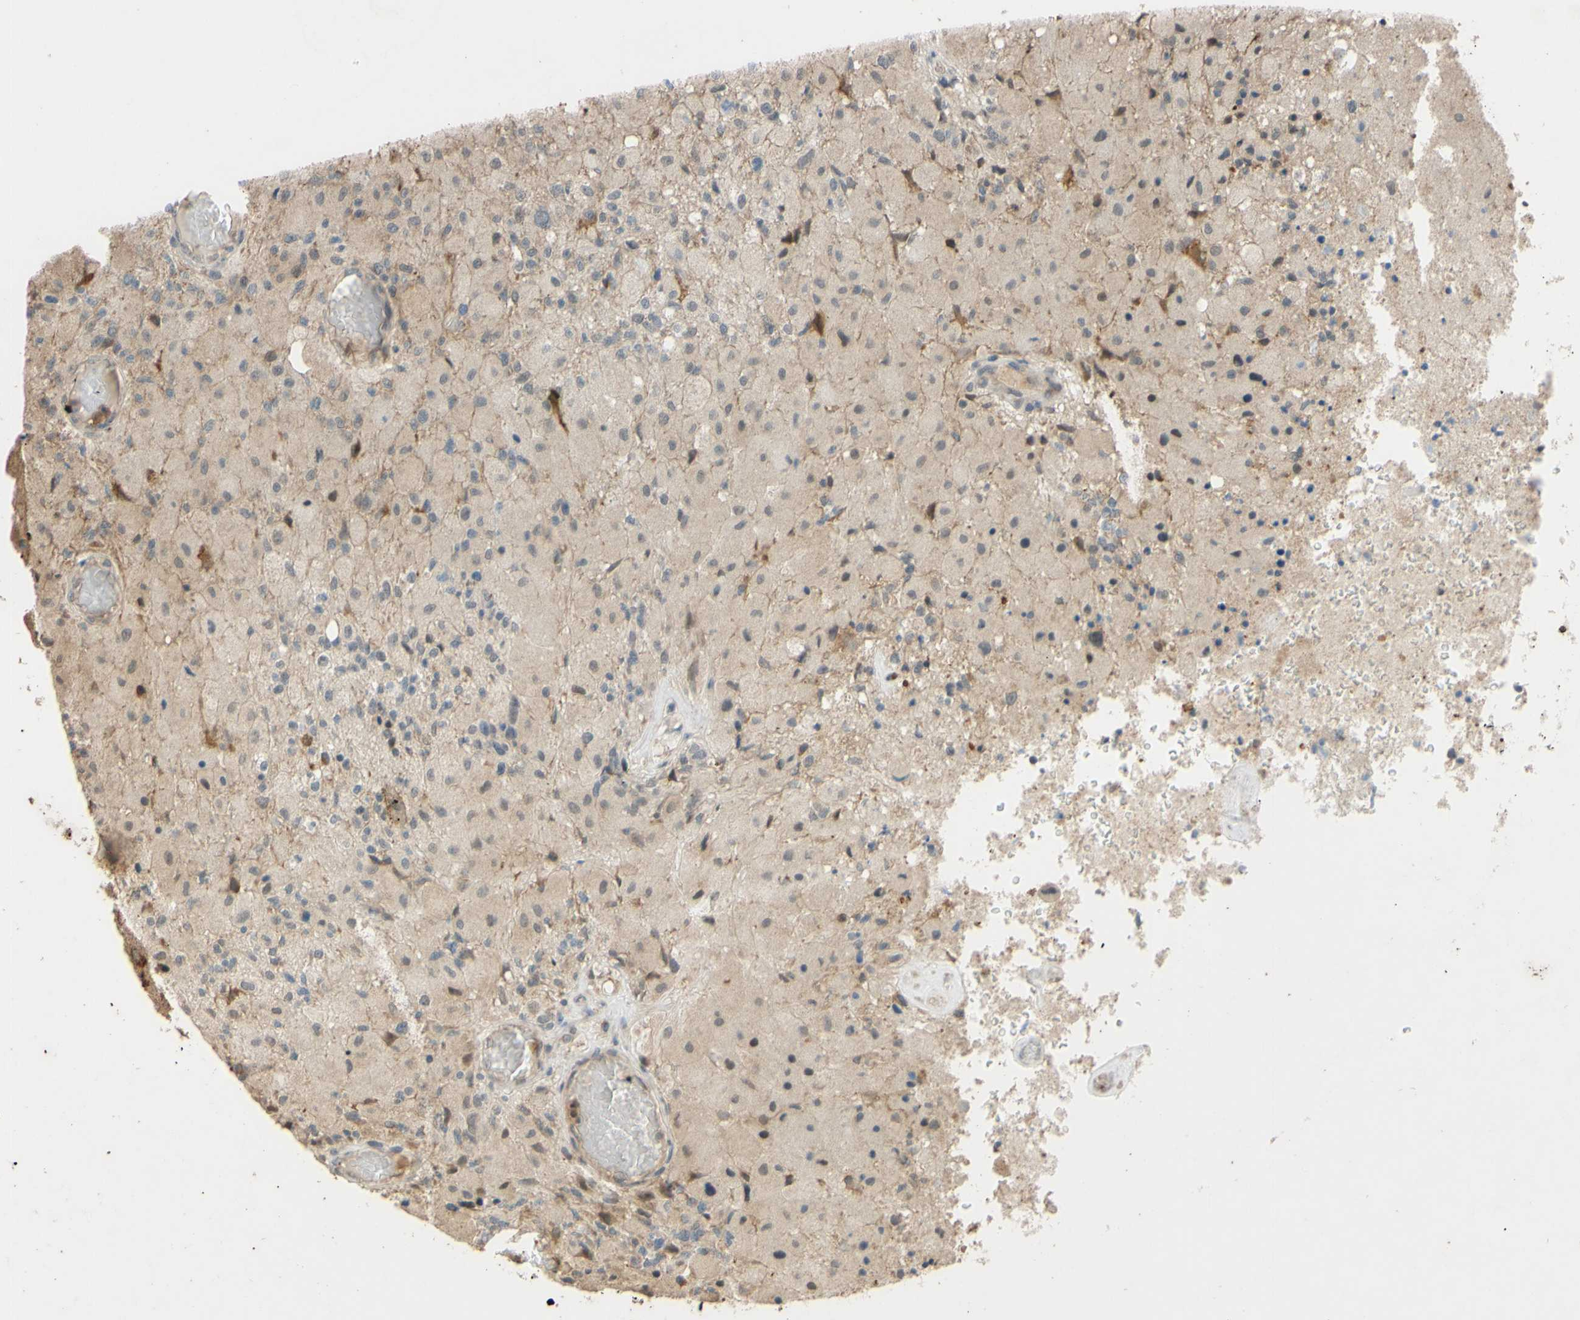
{"staining": {"intensity": "weak", "quantity": "<25%", "location": "cytoplasmic/membranous"}, "tissue": "glioma", "cell_type": "Tumor cells", "image_type": "cancer", "snomed": [{"axis": "morphology", "description": "Normal tissue, NOS"}, {"axis": "morphology", "description": "Glioma, malignant, High grade"}, {"axis": "topography", "description": "Cerebral cortex"}], "caption": "IHC image of human malignant glioma (high-grade) stained for a protein (brown), which demonstrates no staining in tumor cells.", "gene": "GATA1", "patient": {"sex": "male", "age": 77}}